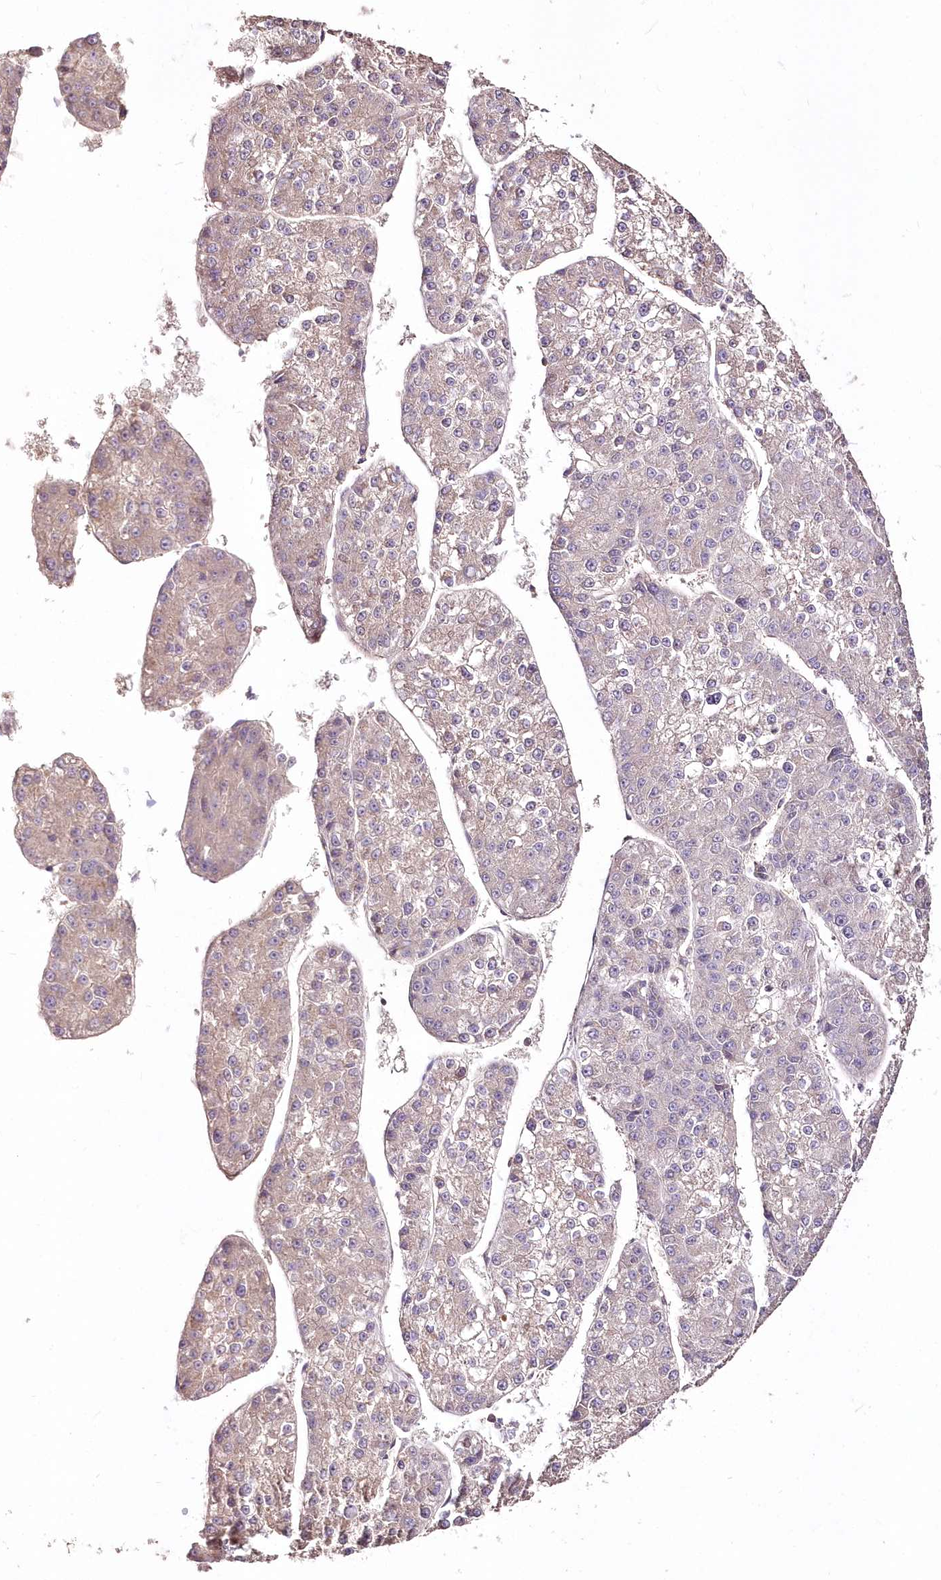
{"staining": {"intensity": "negative", "quantity": "none", "location": "none"}, "tissue": "liver cancer", "cell_type": "Tumor cells", "image_type": "cancer", "snomed": [{"axis": "morphology", "description": "Carcinoma, Hepatocellular, NOS"}, {"axis": "topography", "description": "Liver"}], "caption": "Photomicrograph shows no significant protein staining in tumor cells of liver cancer.", "gene": "STK17B", "patient": {"sex": "female", "age": 73}}